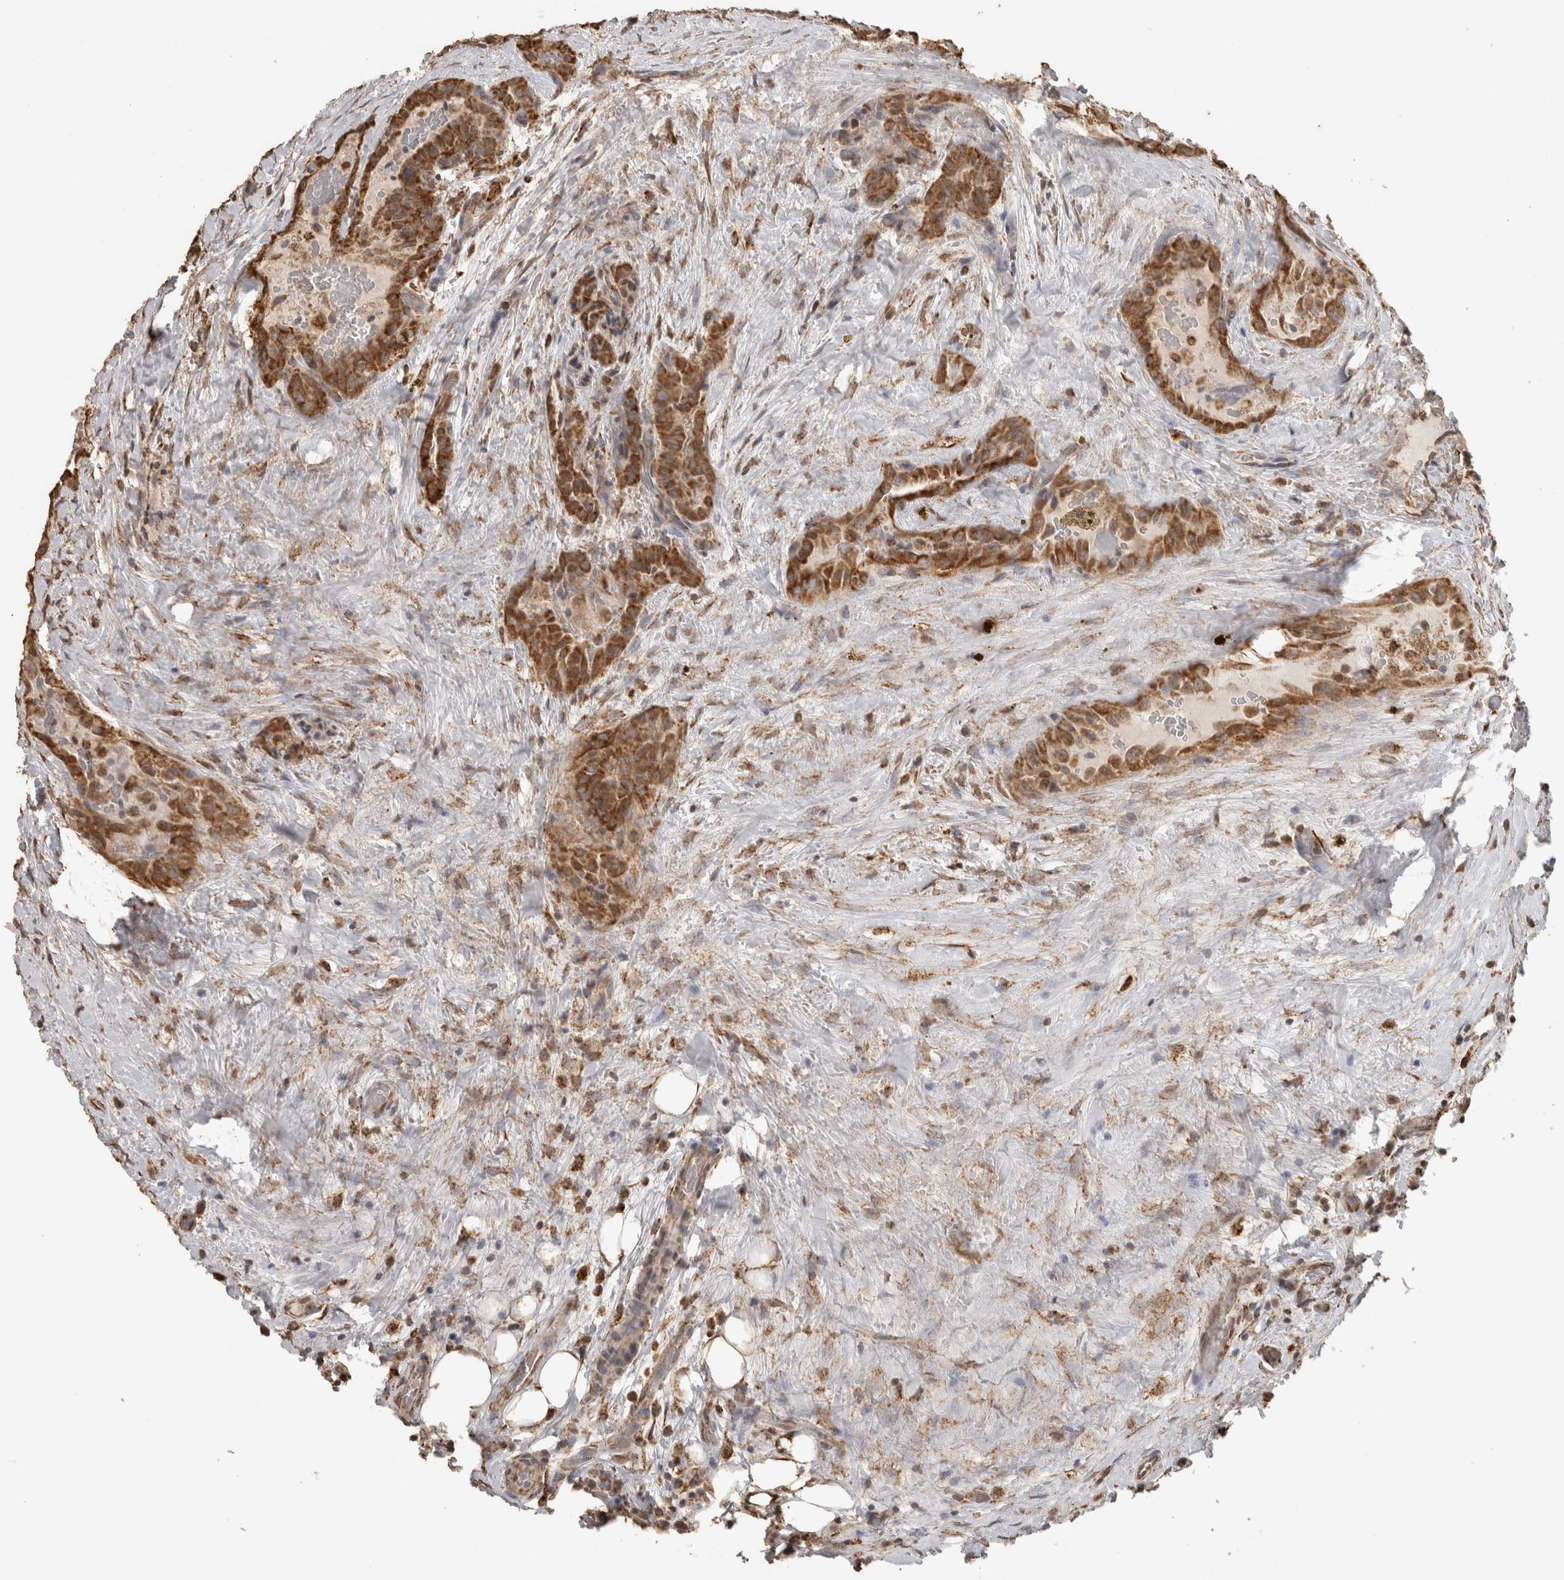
{"staining": {"intensity": "strong", "quantity": ">75%", "location": "cytoplasmic/membranous"}, "tissue": "thyroid cancer", "cell_type": "Tumor cells", "image_type": "cancer", "snomed": [{"axis": "morphology", "description": "Papillary adenocarcinoma, NOS"}, {"axis": "topography", "description": "Thyroid gland"}], "caption": "Papillary adenocarcinoma (thyroid) tissue shows strong cytoplasmic/membranous positivity in approximately >75% of tumor cells, visualized by immunohistochemistry.", "gene": "BNIP3L", "patient": {"sex": "male", "age": 77}}